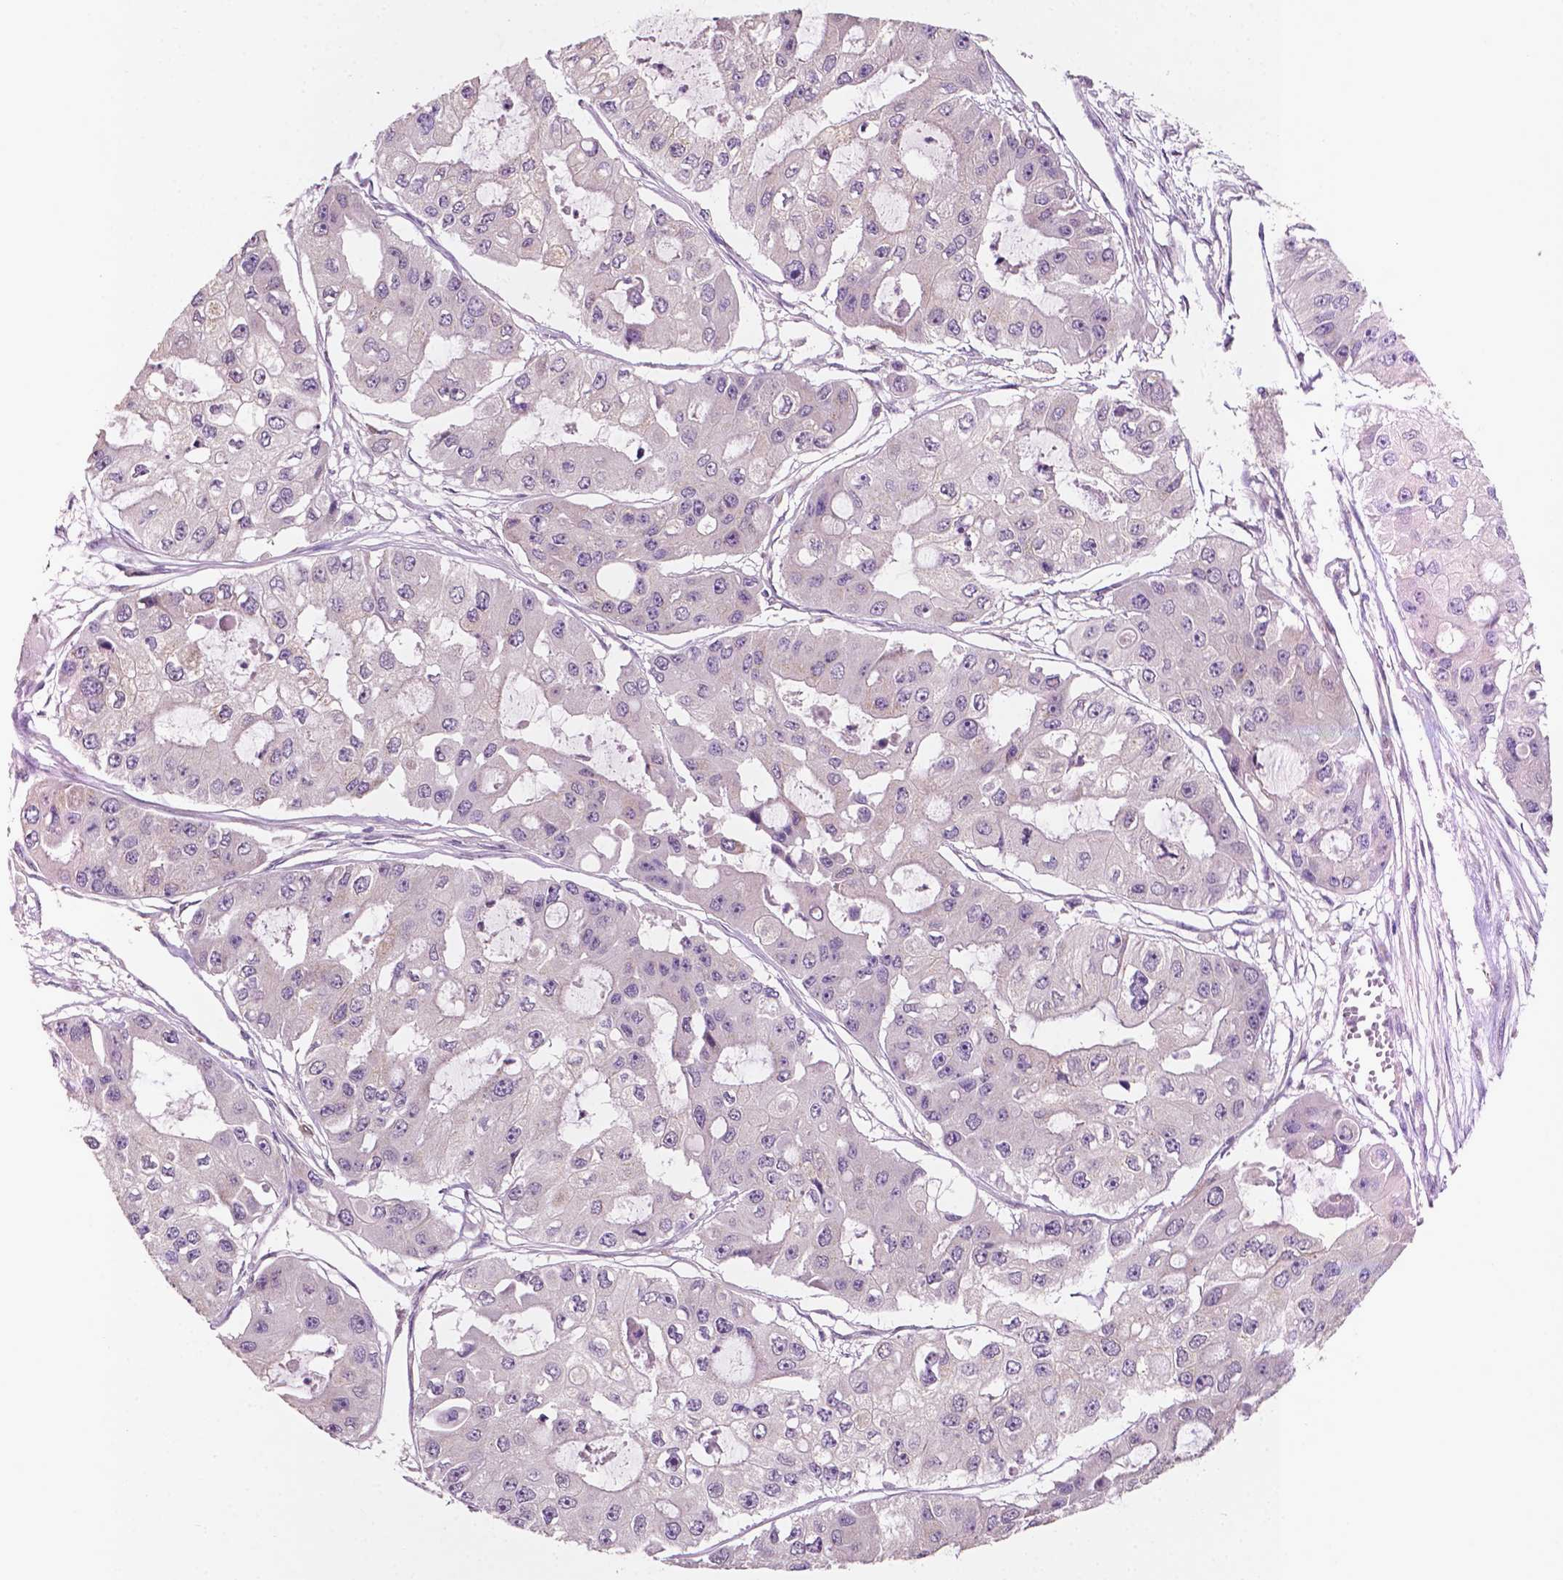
{"staining": {"intensity": "negative", "quantity": "none", "location": "none"}, "tissue": "ovarian cancer", "cell_type": "Tumor cells", "image_type": "cancer", "snomed": [{"axis": "morphology", "description": "Cystadenocarcinoma, serous, NOS"}, {"axis": "topography", "description": "Ovary"}], "caption": "Ovarian cancer (serous cystadenocarcinoma) was stained to show a protein in brown. There is no significant positivity in tumor cells. (Brightfield microscopy of DAB IHC at high magnification).", "gene": "EBAG9", "patient": {"sex": "female", "age": 56}}